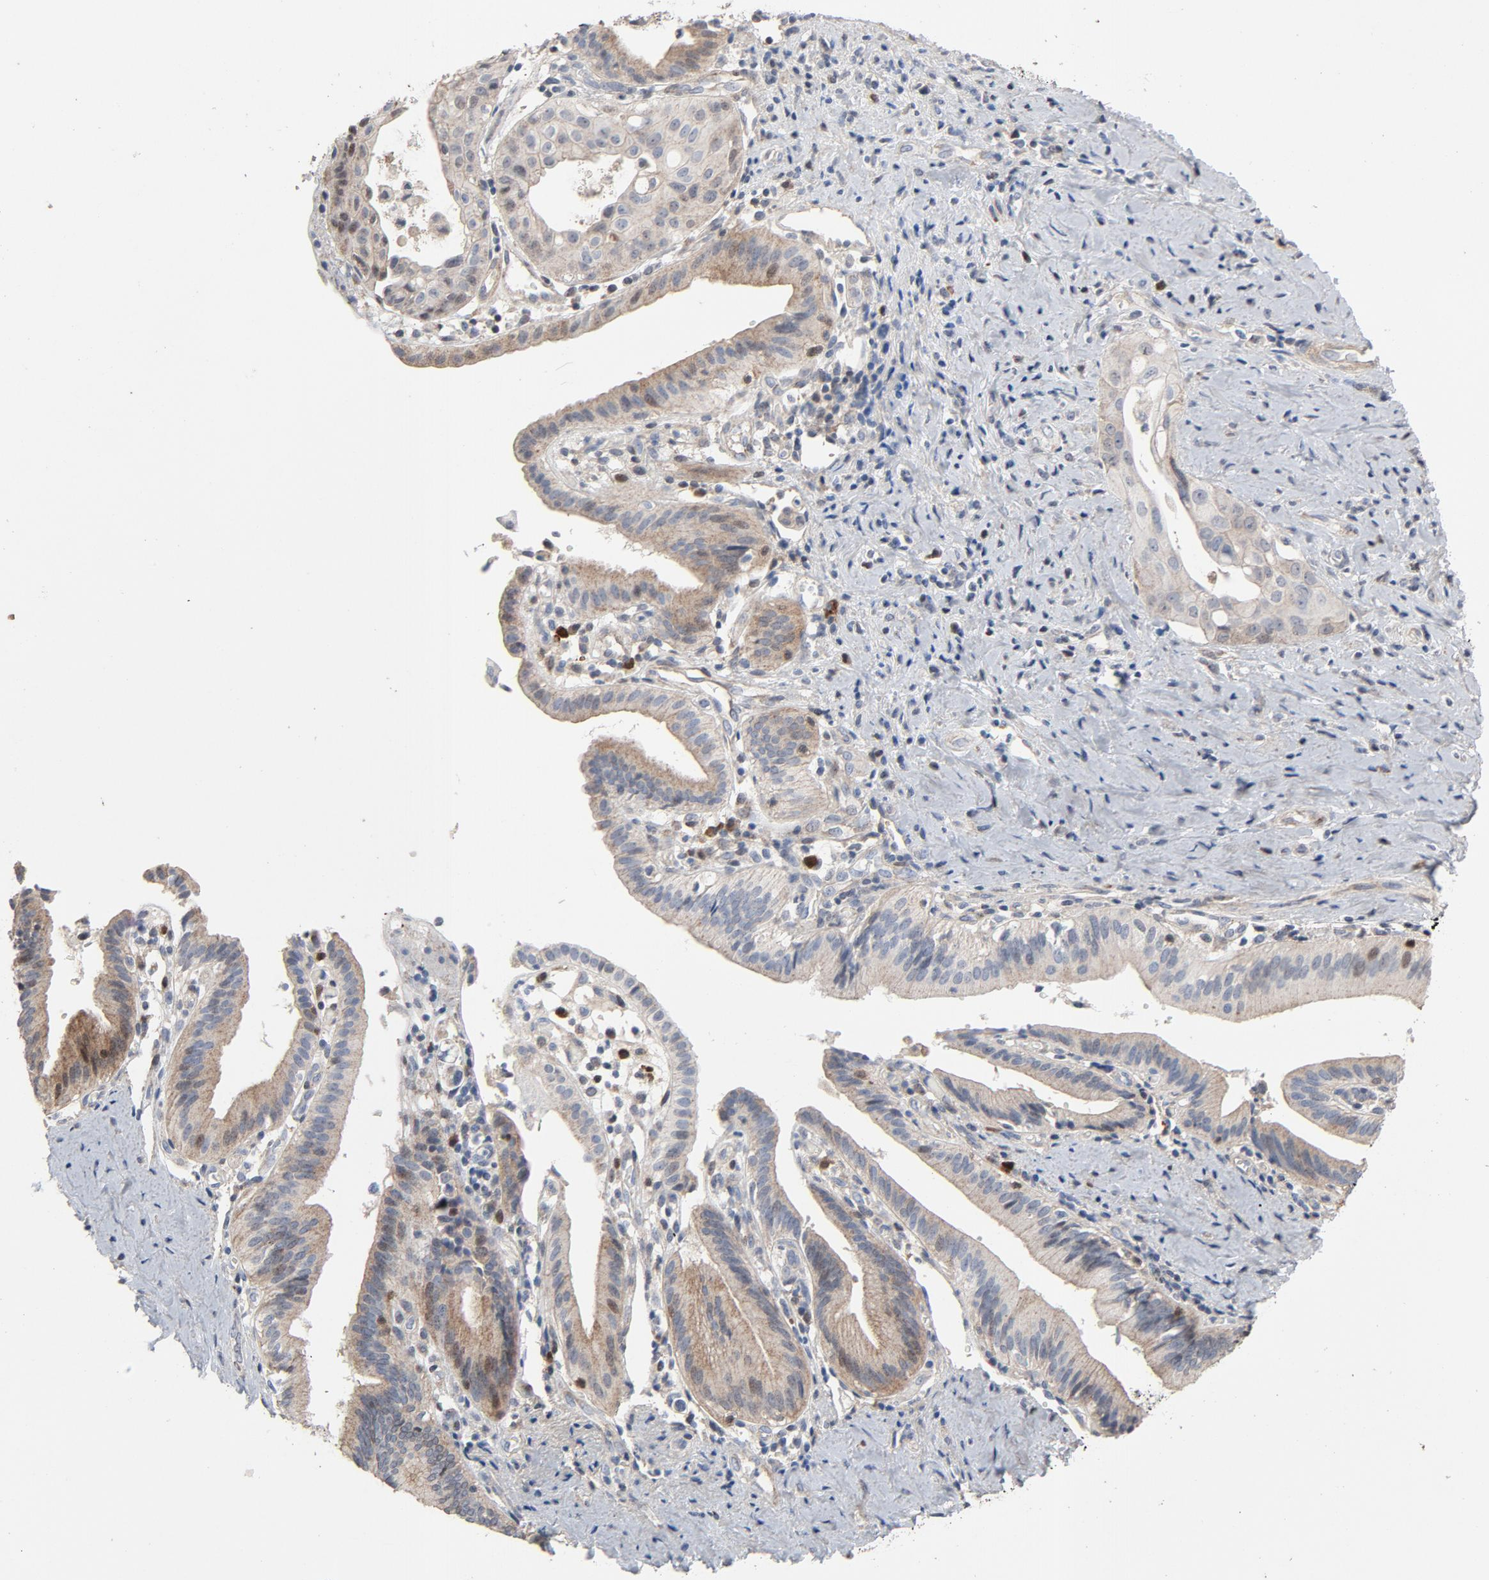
{"staining": {"intensity": "weak", "quantity": "25%-75%", "location": "cytoplasmic/membranous"}, "tissue": "pancreatic cancer", "cell_type": "Tumor cells", "image_type": "cancer", "snomed": [{"axis": "morphology", "description": "Adenocarcinoma, NOS"}, {"axis": "topography", "description": "Pancreas"}], "caption": "This micrograph reveals IHC staining of pancreatic adenocarcinoma, with low weak cytoplasmic/membranous expression in approximately 25%-75% of tumor cells.", "gene": "CDK6", "patient": {"sex": "female", "age": 60}}